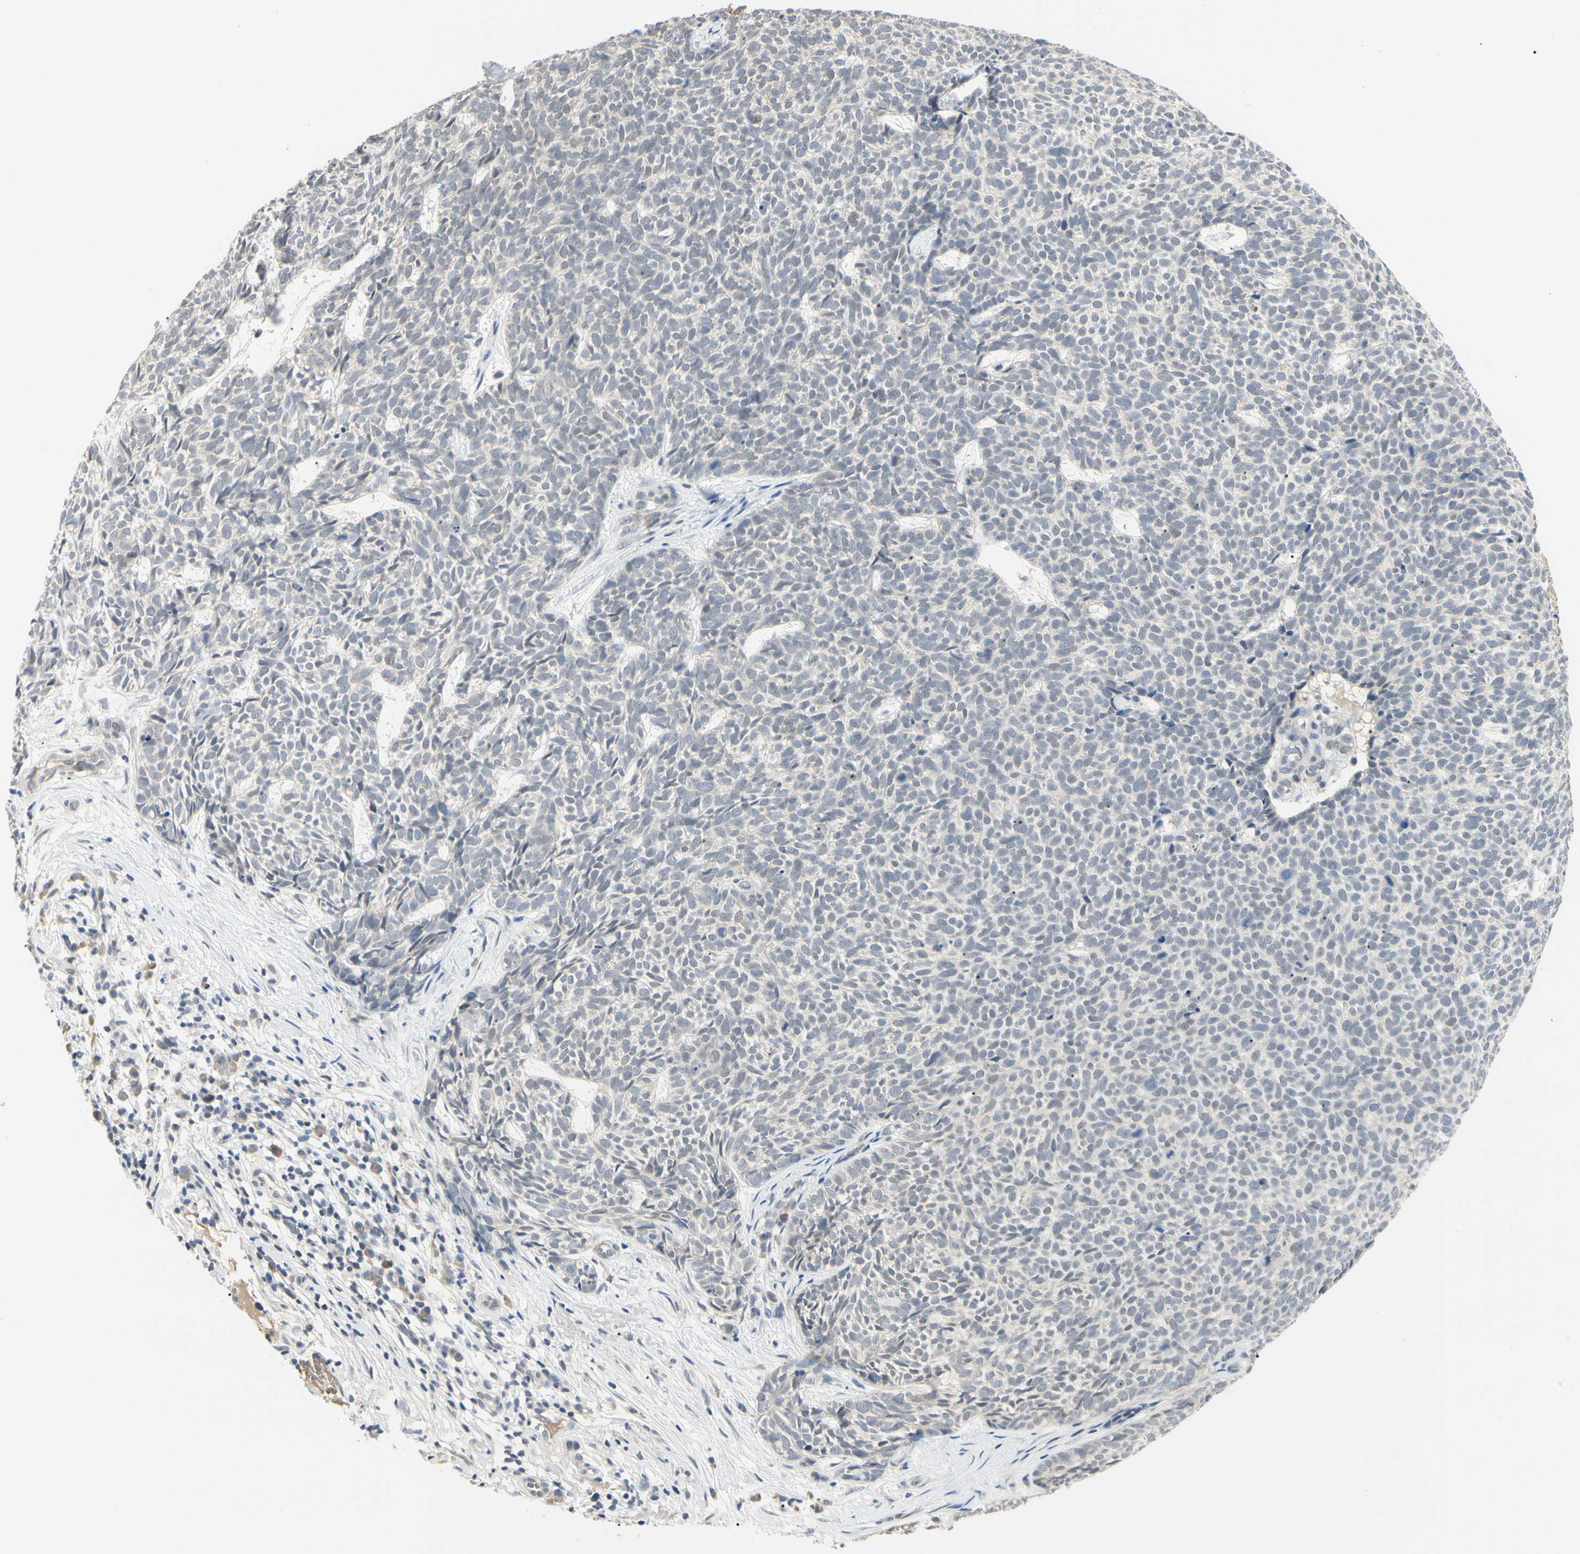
{"staining": {"intensity": "negative", "quantity": "none", "location": "none"}, "tissue": "skin cancer", "cell_type": "Tumor cells", "image_type": "cancer", "snomed": [{"axis": "morphology", "description": "Basal cell carcinoma"}, {"axis": "topography", "description": "Skin"}], "caption": "Image shows no protein staining in tumor cells of skin cancer tissue. (Brightfield microscopy of DAB (3,3'-diaminobenzidine) immunohistochemistry at high magnification).", "gene": "GREM1", "patient": {"sex": "female", "age": 84}}